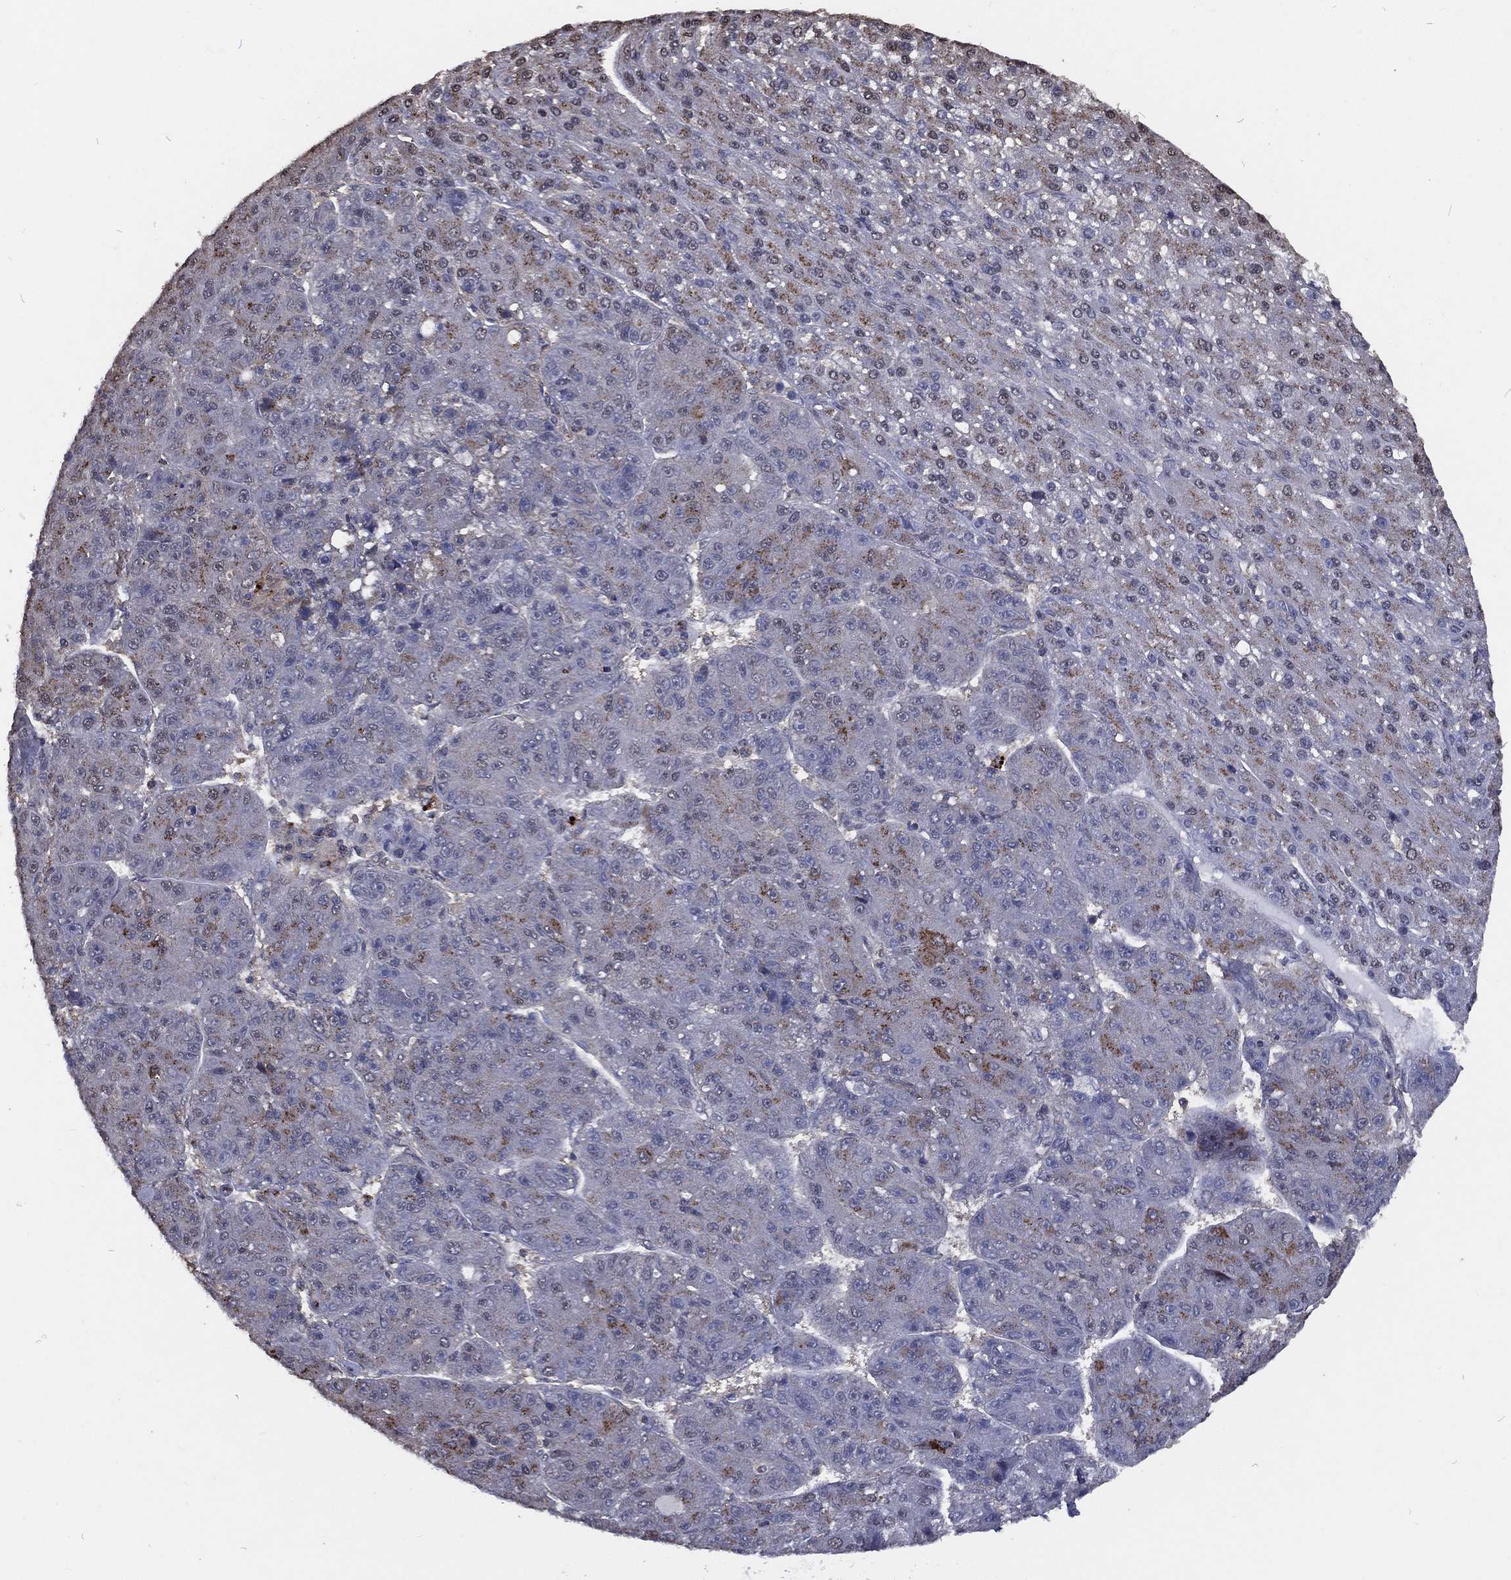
{"staining": {"intensity": "moderate", "quantity": "<25%", "location": "cytoplasmic/membranous"}, "tissue": "liver cancer", "cell_type": "Tumor cells", "image_type": "cancer", "snomed": [{"axis": "morphology", "description": "Carcinoma, Hepatocellular, NOS"}, {"axis": "topography", "description": "Liver"}], "caption": "Immunohistochemistry (DAB) staining of liver cancer shows moderate cytoplasmic/membranous protein staining in approximately <25% of tumor cells. (Brightfield microscopy of DAB IHC at high magnification).", "gene": "GPR183", "patient": {"sex": "male", "age": 67}}